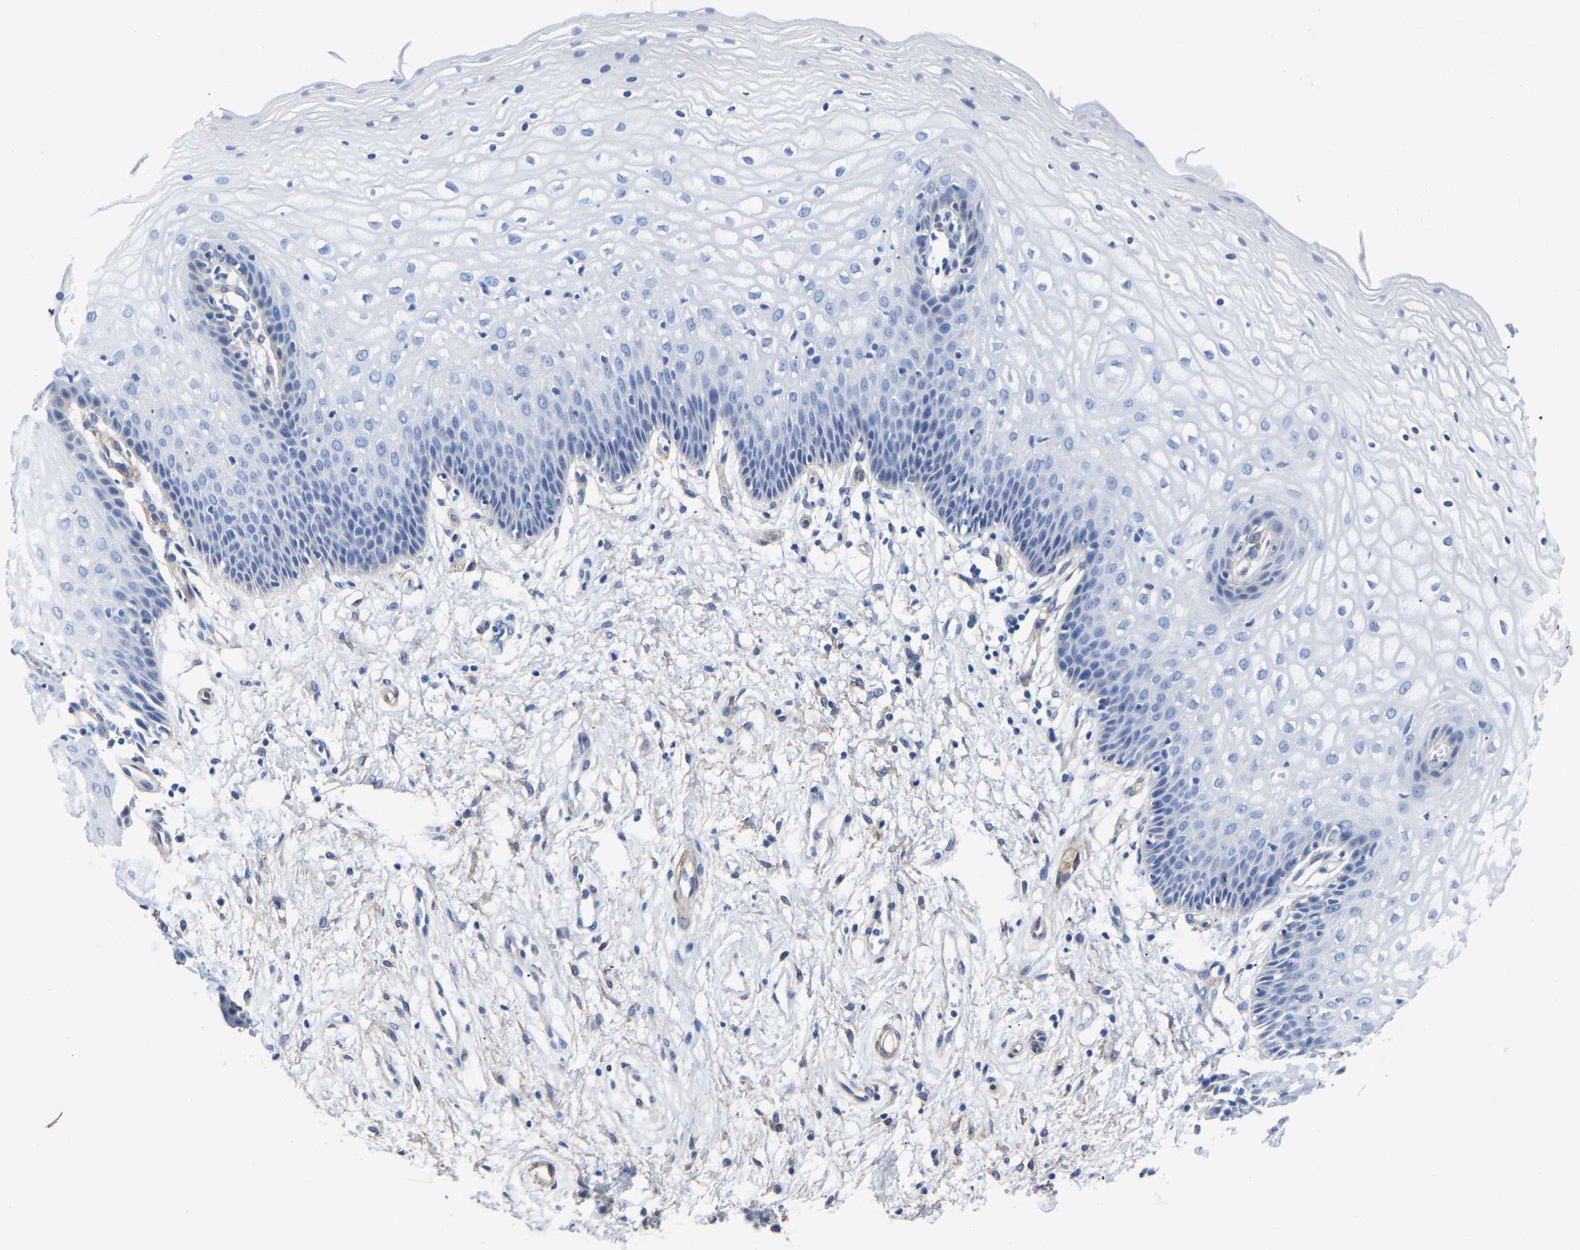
{"staining": {"intensity": "negative", "quantity": "none", "location": "none"}, "tissue": "vagina", "cell_type": "Squamous epithelial cells", "image_type": "normal", "snomed": [{"axis": "morphology", "description": "Normal tissue, NOS"}, {"axis": "topography", "description": "Vagina"}], "caption": "Histopathology image shows no protein expression in squamous epithelial cells of unremarkable vagina.", "gene": "SLC45A3", "patient": {"sex": "female", "age": 34}}